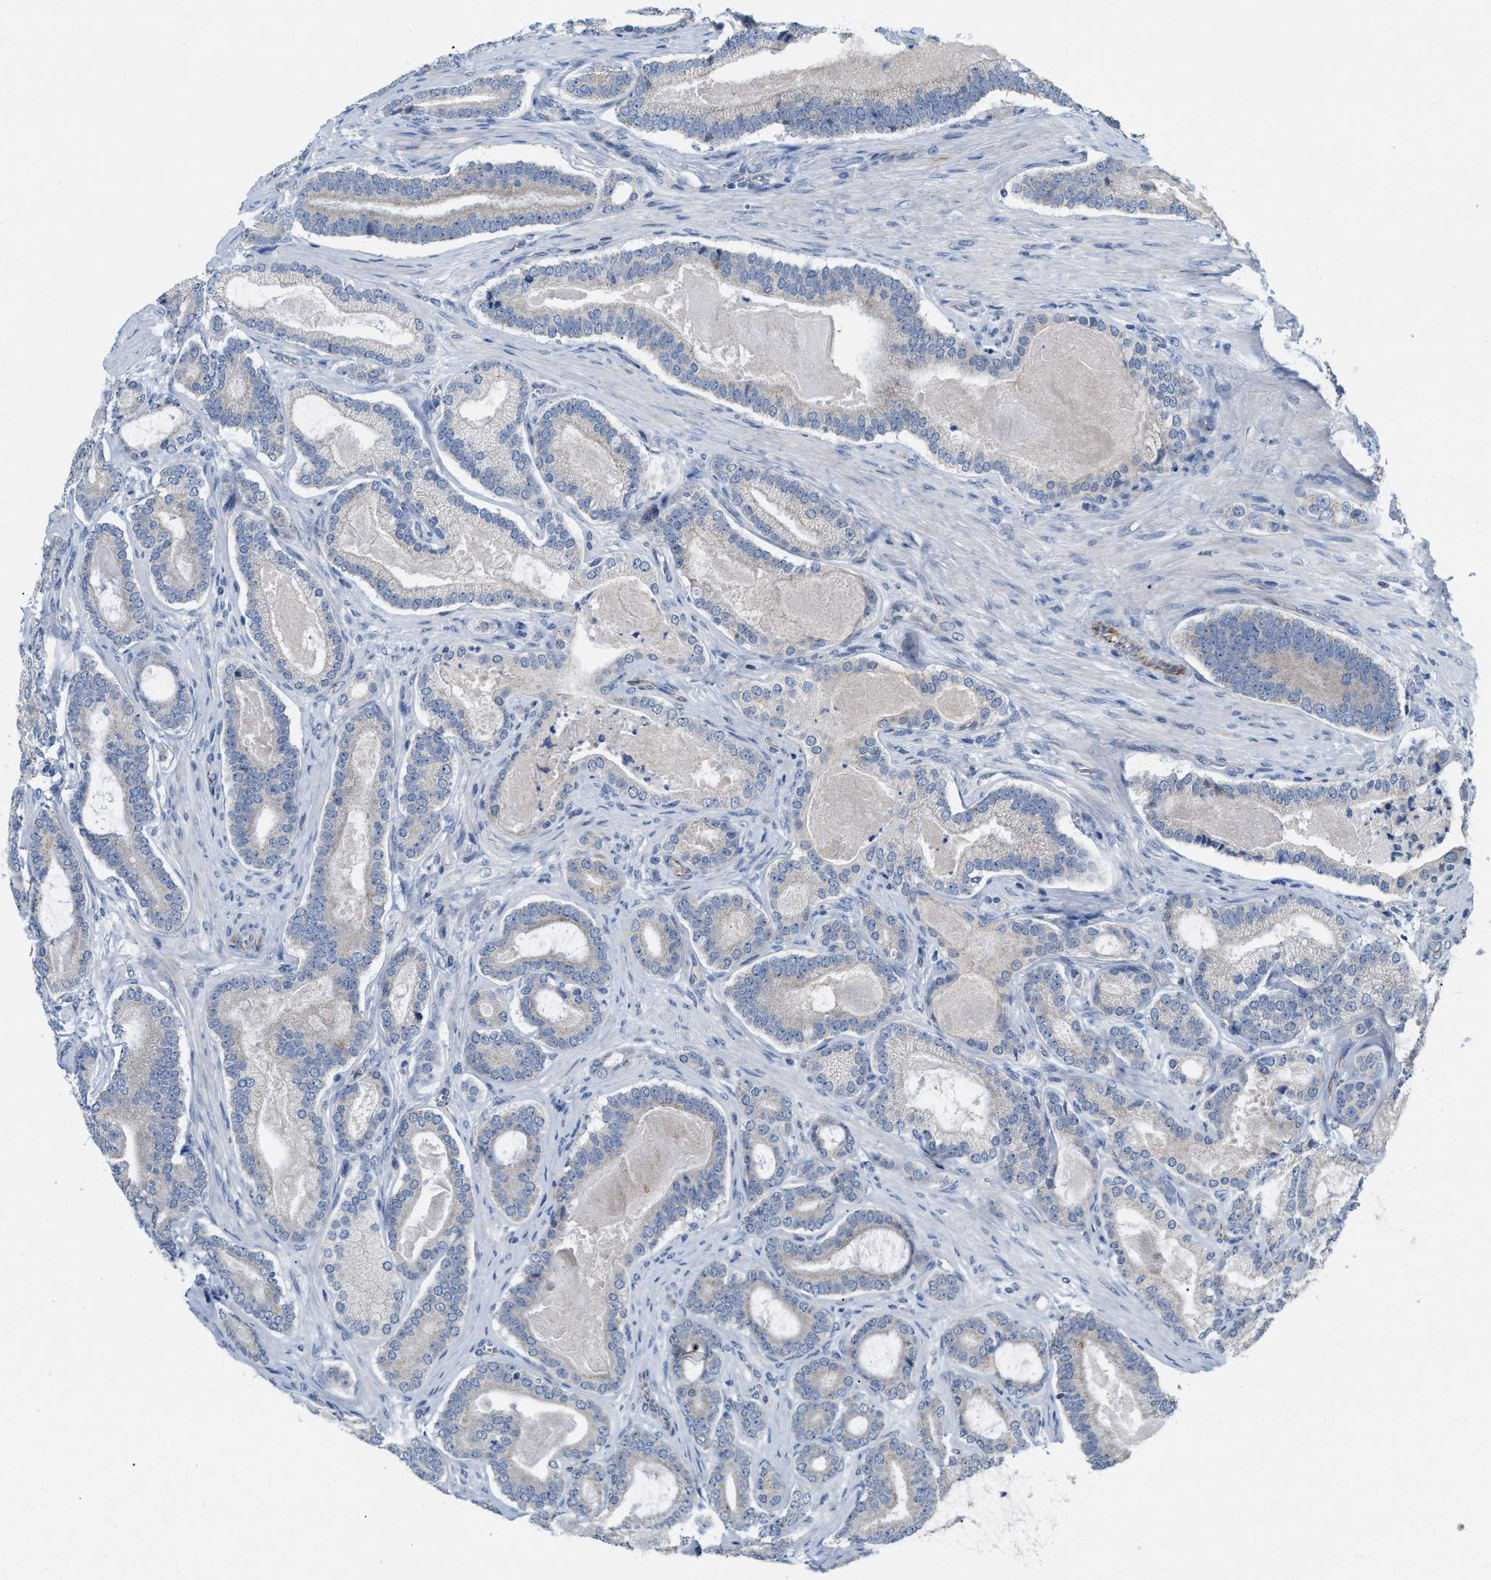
{"staining": {"intensity": "negative", "quantity": "none", "location": "none"}, "tissue": "prostate cancer", "cell_type": "Tumor cells", "image_type": "cancer", "snomed": [{"axis": "morphology", "description": "Adenocarcinoma, High grade"}, {"axis": "topography", "description": "Prostate"}], "caption": "DAB (3,3'-diaminobenzidine) immunohistochemical staining of prostate adenocarcinoma (high-grade) demonstrates no significant expression in tumor cells. (Stains: DAB immunohistochemistry with hematoxylin counter stain, Microscopy: brightfield microscopy at high magnification).", "gene": "DHX58", "patient": {"sex": "male", "age": 60}}